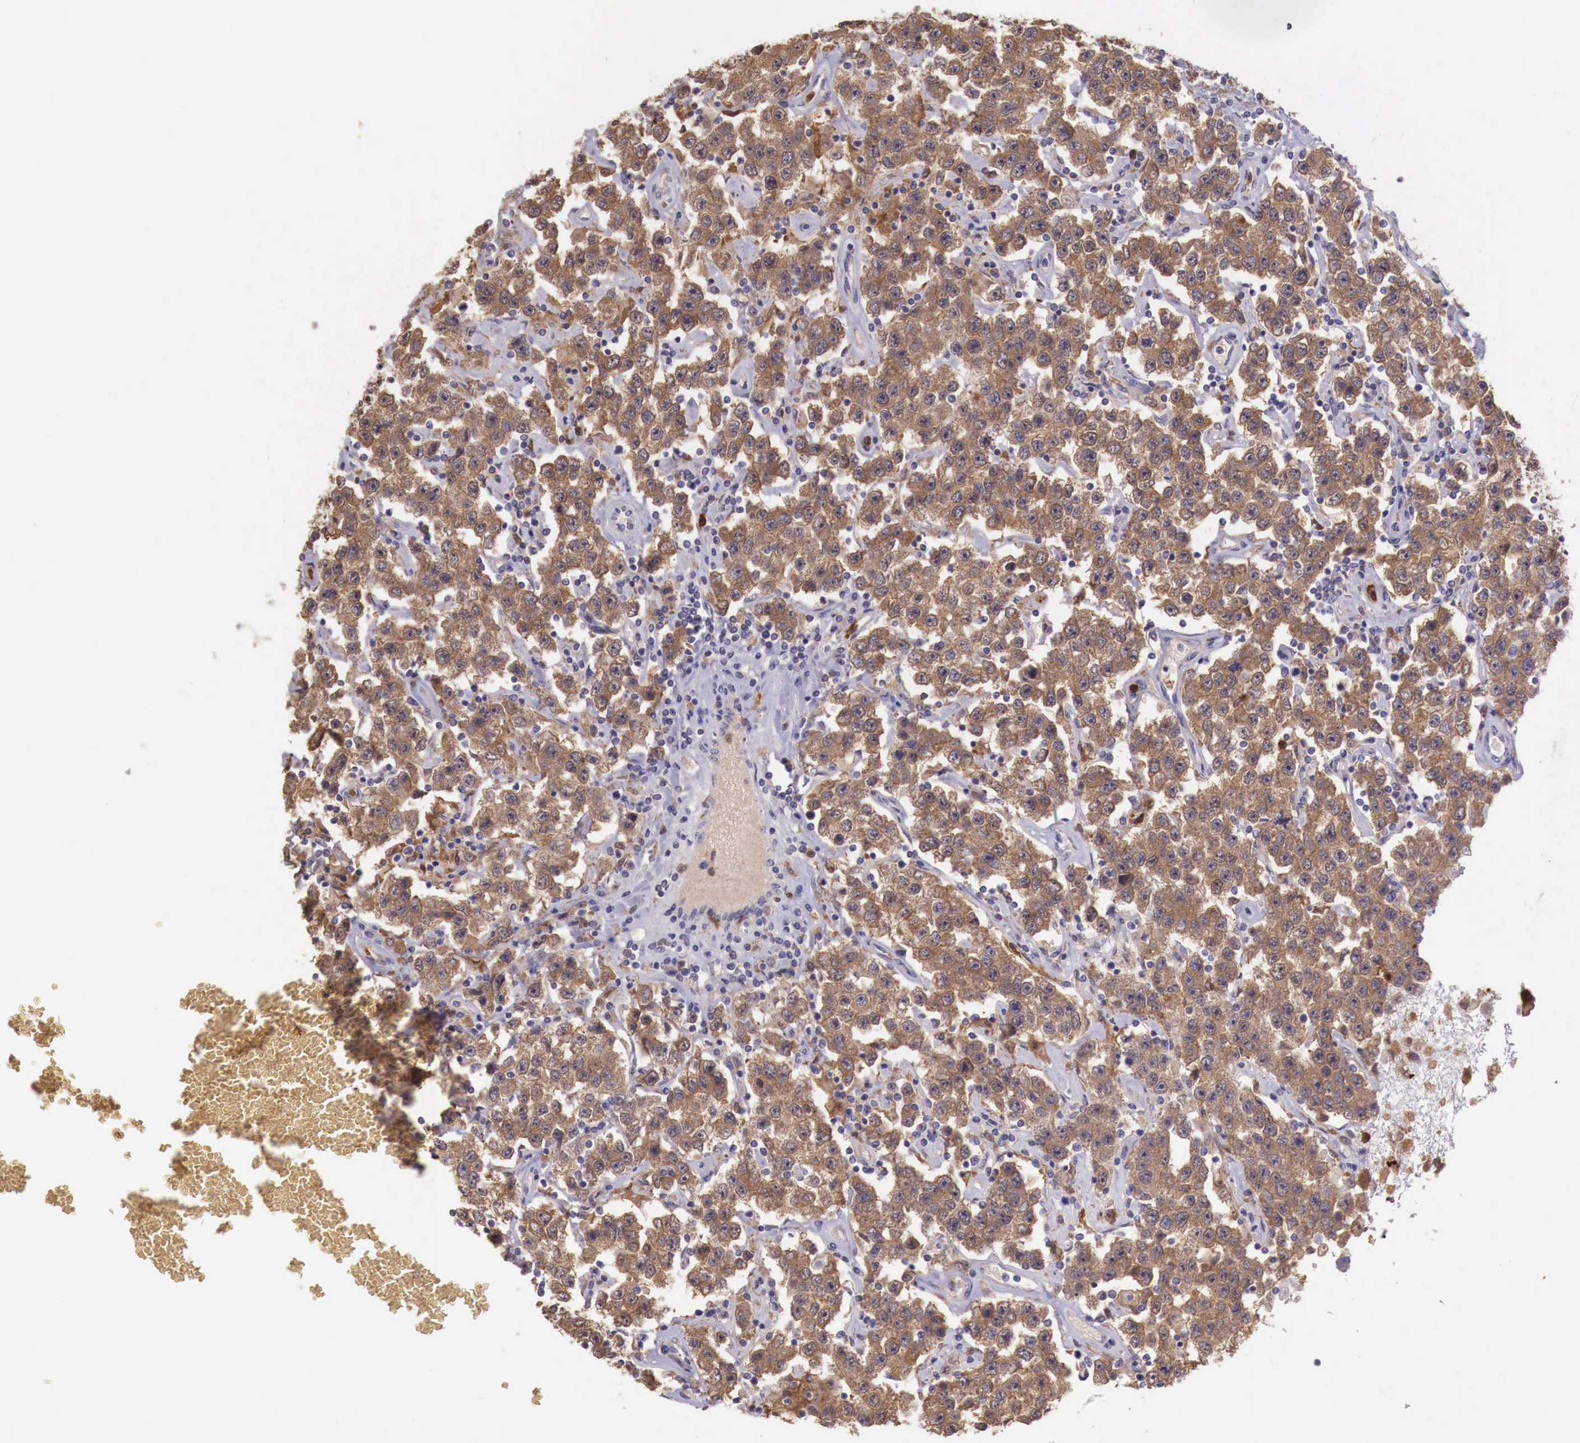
{"staining": {"intensity": "moderate", "quantity": ">75%", "location": "cytoplasmic/membranous"}, "tissue": "testis cancer", "cell_type": "Tumor cells", "image_type": "cancer", "snomed": [{"axis": "morphology", "description": "Seminoma, NOS"}, {"axis": "topography", "description": "Testis"}], "caption": "The photomicrograph demonstrates immunohistochemical staining of testis cancer (seminoma). There is moderate cytoplasmic/membranous staining is identified in about >75% of tumor cells.", "gene": "GAB2", "patient": {"sex": "male", "age": 52}}